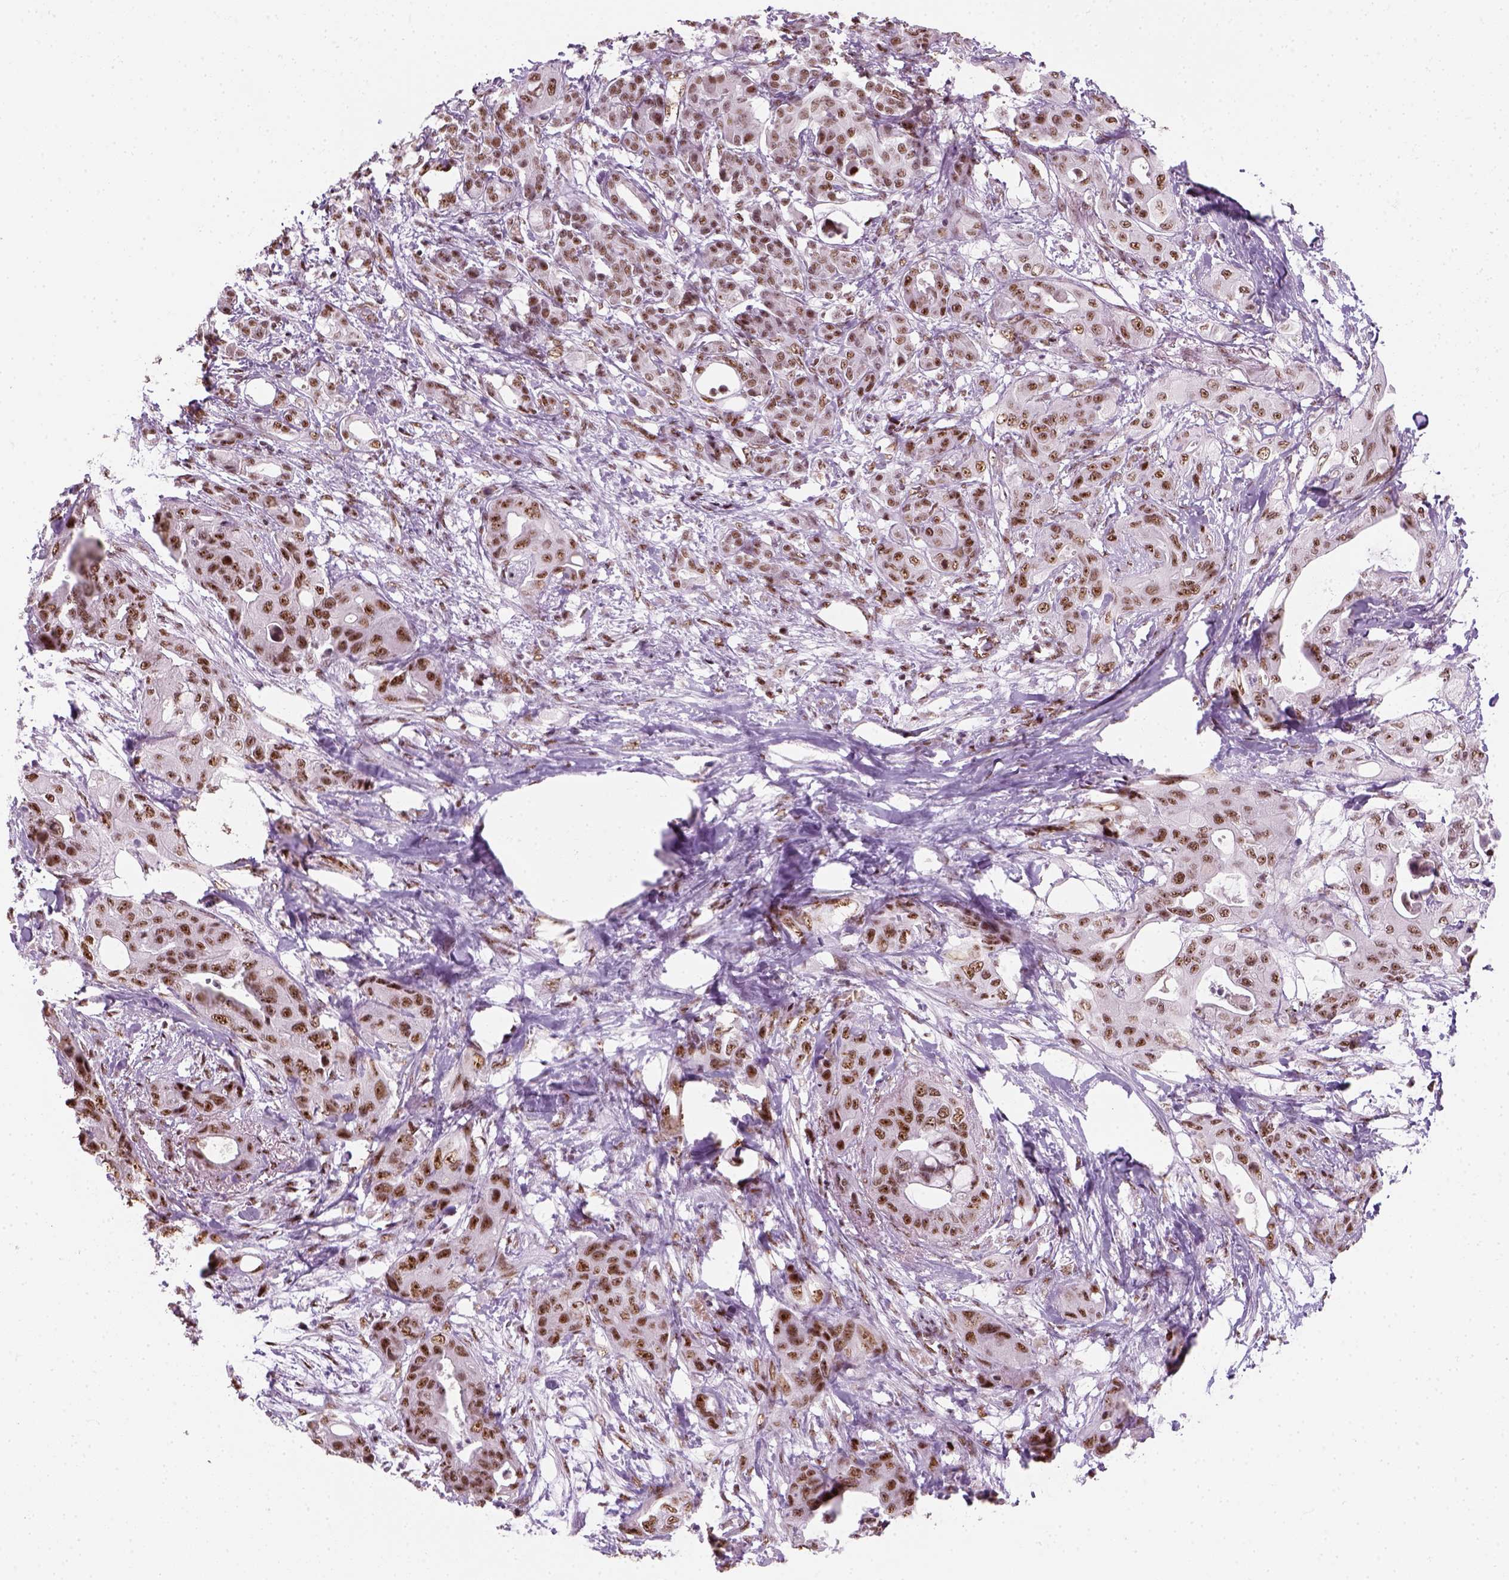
{"staining": {"intensity": "moderate", "quantity": ">75%", "location": "nuclear"}, "tissue": "pancreatic cancer", "cell_type": "Tumor cells", "image_type": "cancer", "snomed": [{"axis": "morphology", "description": "Adenocarcinoma, NOS"}, {"axis": "topography", "description": "Pancreas"}], "caption": "Immunohistochemistry histopathology image of pancreatic cancer (adenocarcinoma) stained for a protein (brown), which shows medium levels of moderate nuclear positivity in about >75% of tumor cells.", "gene": "GTF2F1", "patient": {"sex": "male", "age": 71}}